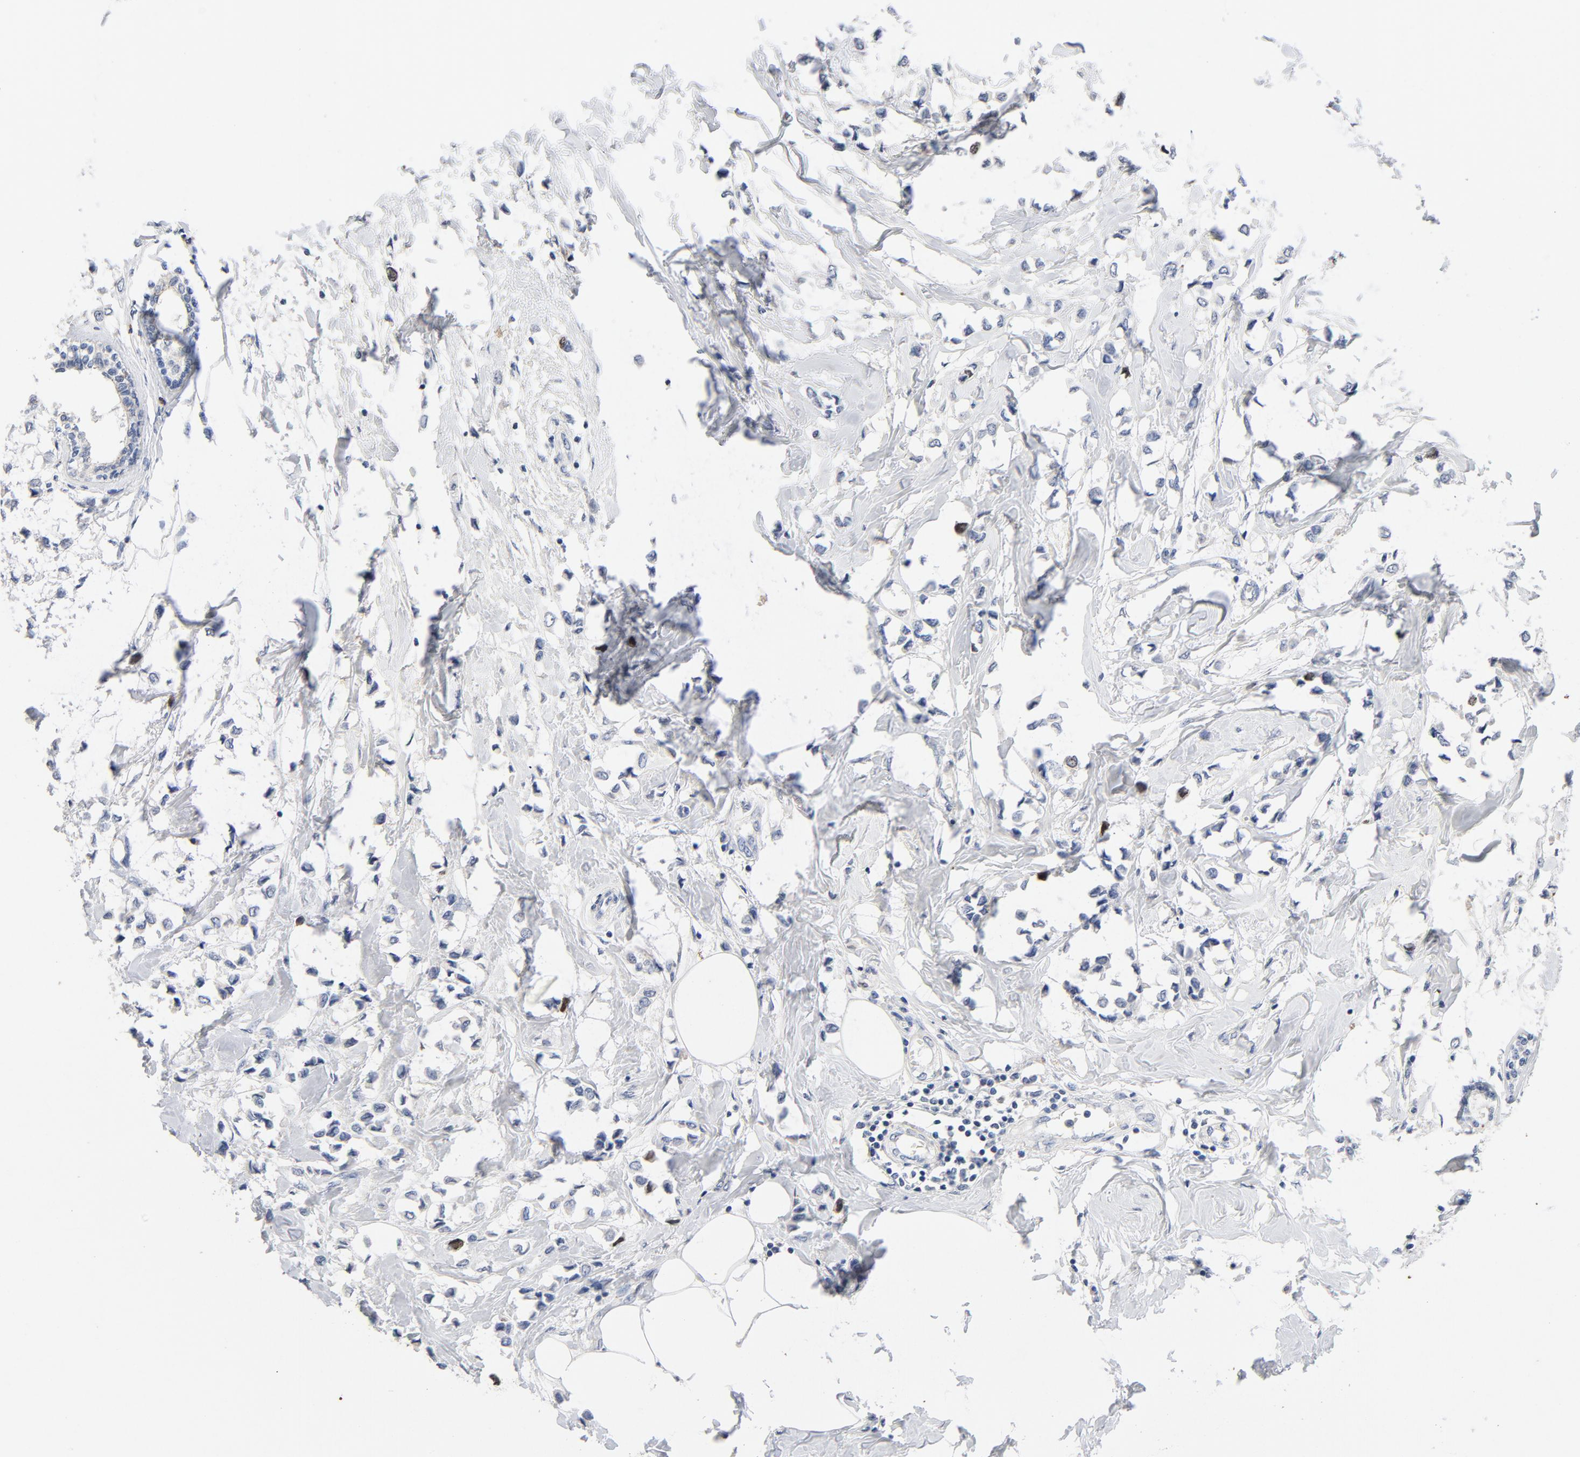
{"staining": {"intensity": "moderate", "quantity": "<25%", "location": "nuclear"}, "tissue": "breast cancer", "cell_type": "Tumor cells", "image_type": "cancer", "snomed": [{"axis": "morphology", "description": "Lobular carcinoma"}, {"axis": "topography", "description": "Breast"}], "caption": "DAB (3,3'-diaminobenzidine) immunohistochemical staining of breast cancer exhibits moderate nuclear protein expression in about <25% of tumor cells. The staining is performed using DAB (3,3'-diaminobenzidine) brown chromogen to label protein expression. The nuclei are counter-stained blue using hematoxylin.", "gene": "BIRC5", "patient": {"sex": "female", "age": 51}}